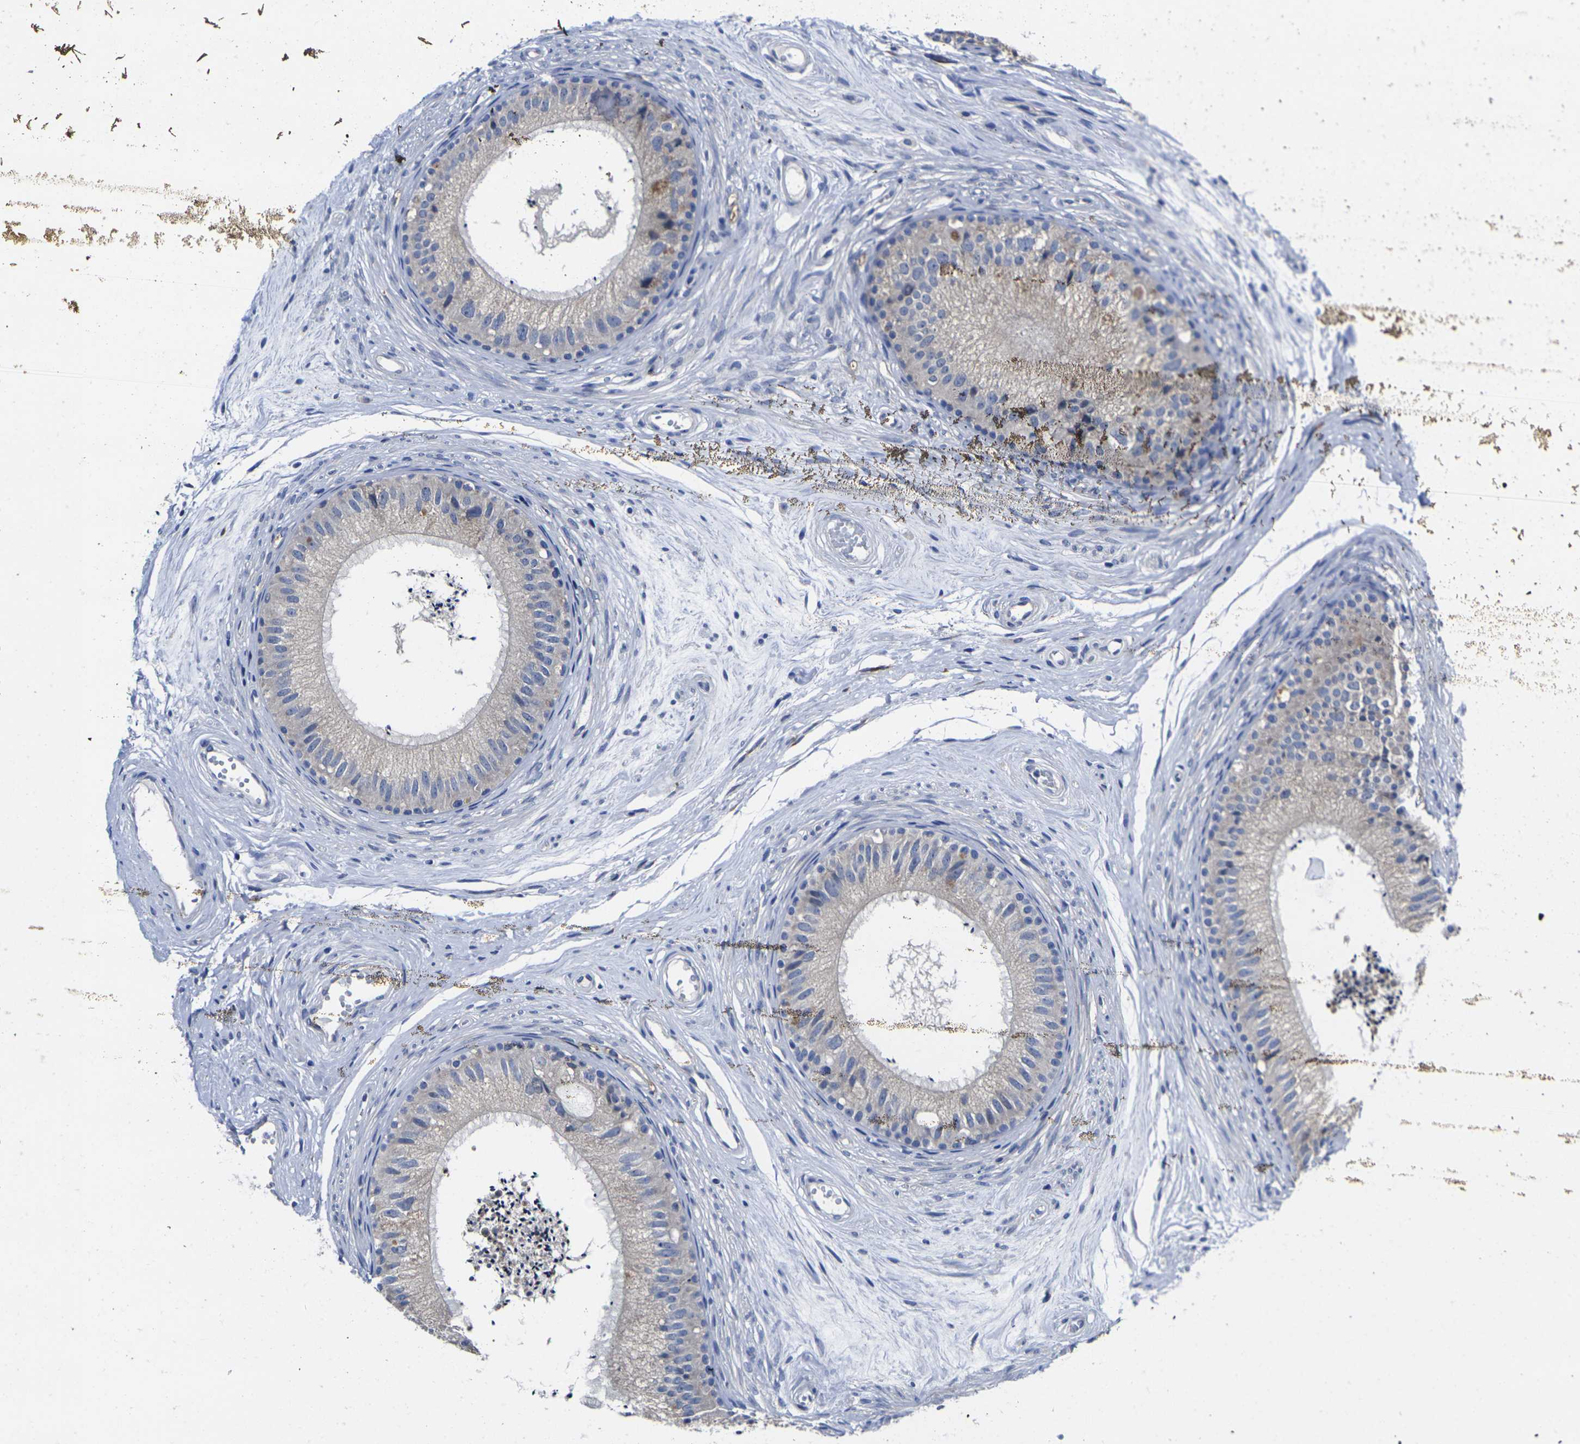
{"staining": {"intensity": "weak", "quantity": "<25%", "location": "cytoplasmic/membranous"}, "tissue": "epididymis", "cell_type": "Glandular cells", "image_type": "normal", "snomed": [{"axis": "morphology", "description": "Normal tissue, NOS"}, {"axis": "topography", "description": "Epididymis"}], "caption": "Human epididymis stained for a protein using immunohistochemistry (IHC) shows no positivity in glandular cells.", "gene": "CYP2C8", "patient": {"sex": "male", "age": 56}}